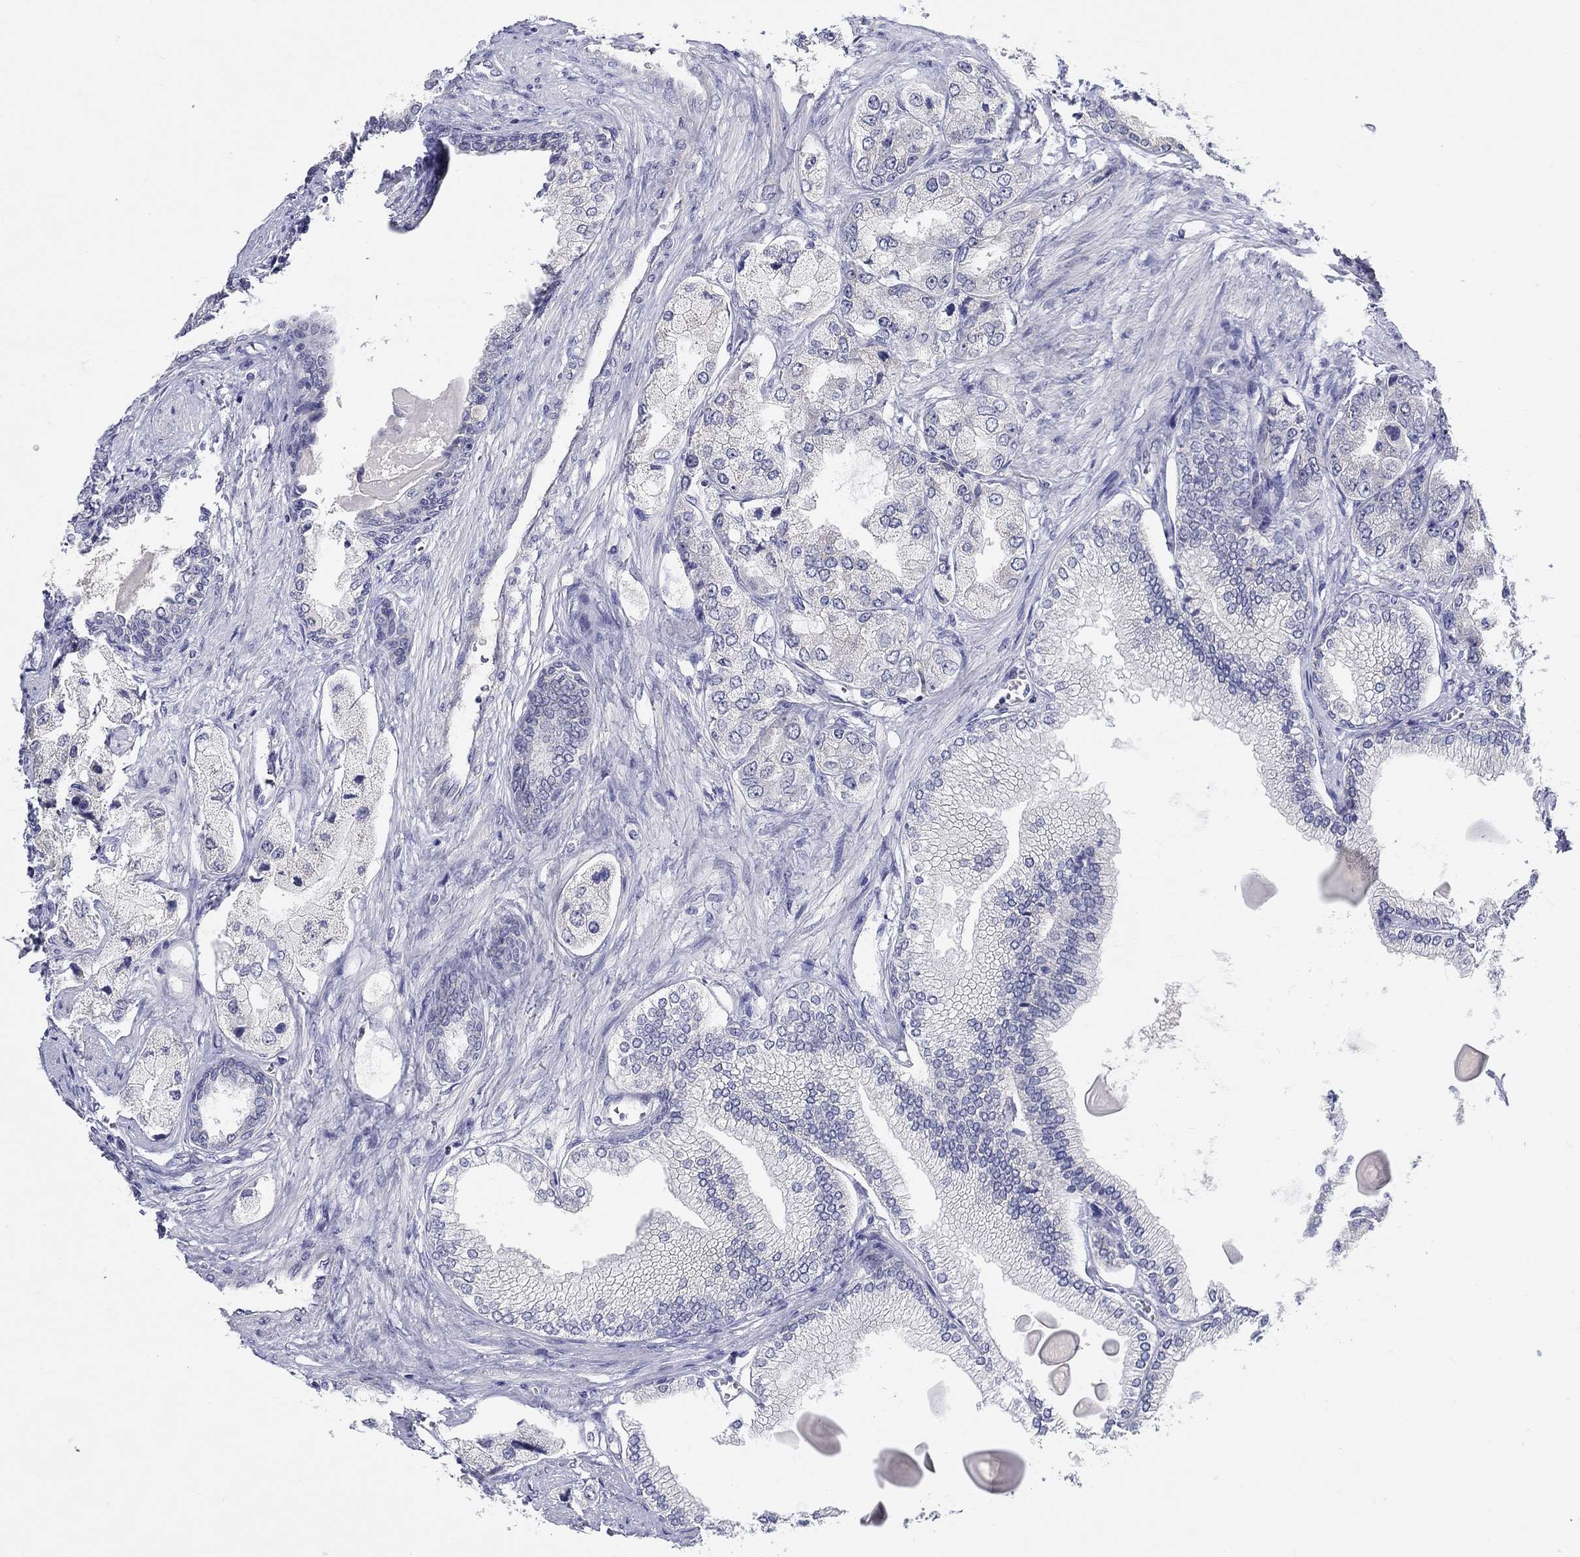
{"staining": {"intensity": "negative", "quantity": "none", "location": "none"}, "tissue": "prostate cancer", "cell_type": "Tumor cells", "image_type": "cancer", "snomed": [{"axis": "morphology", "description": "Adenocarcinoma, Low grade"}, {"axis": "topography", "description": "Prostate"}], "caption": "Human prostate cancer (low-grade adenocarcinoma) stained for a protein using IHC exhibits no staining in tumor cells.", "gene": "SLC30A3", "patient": {"sex": "male", "age": 69}}